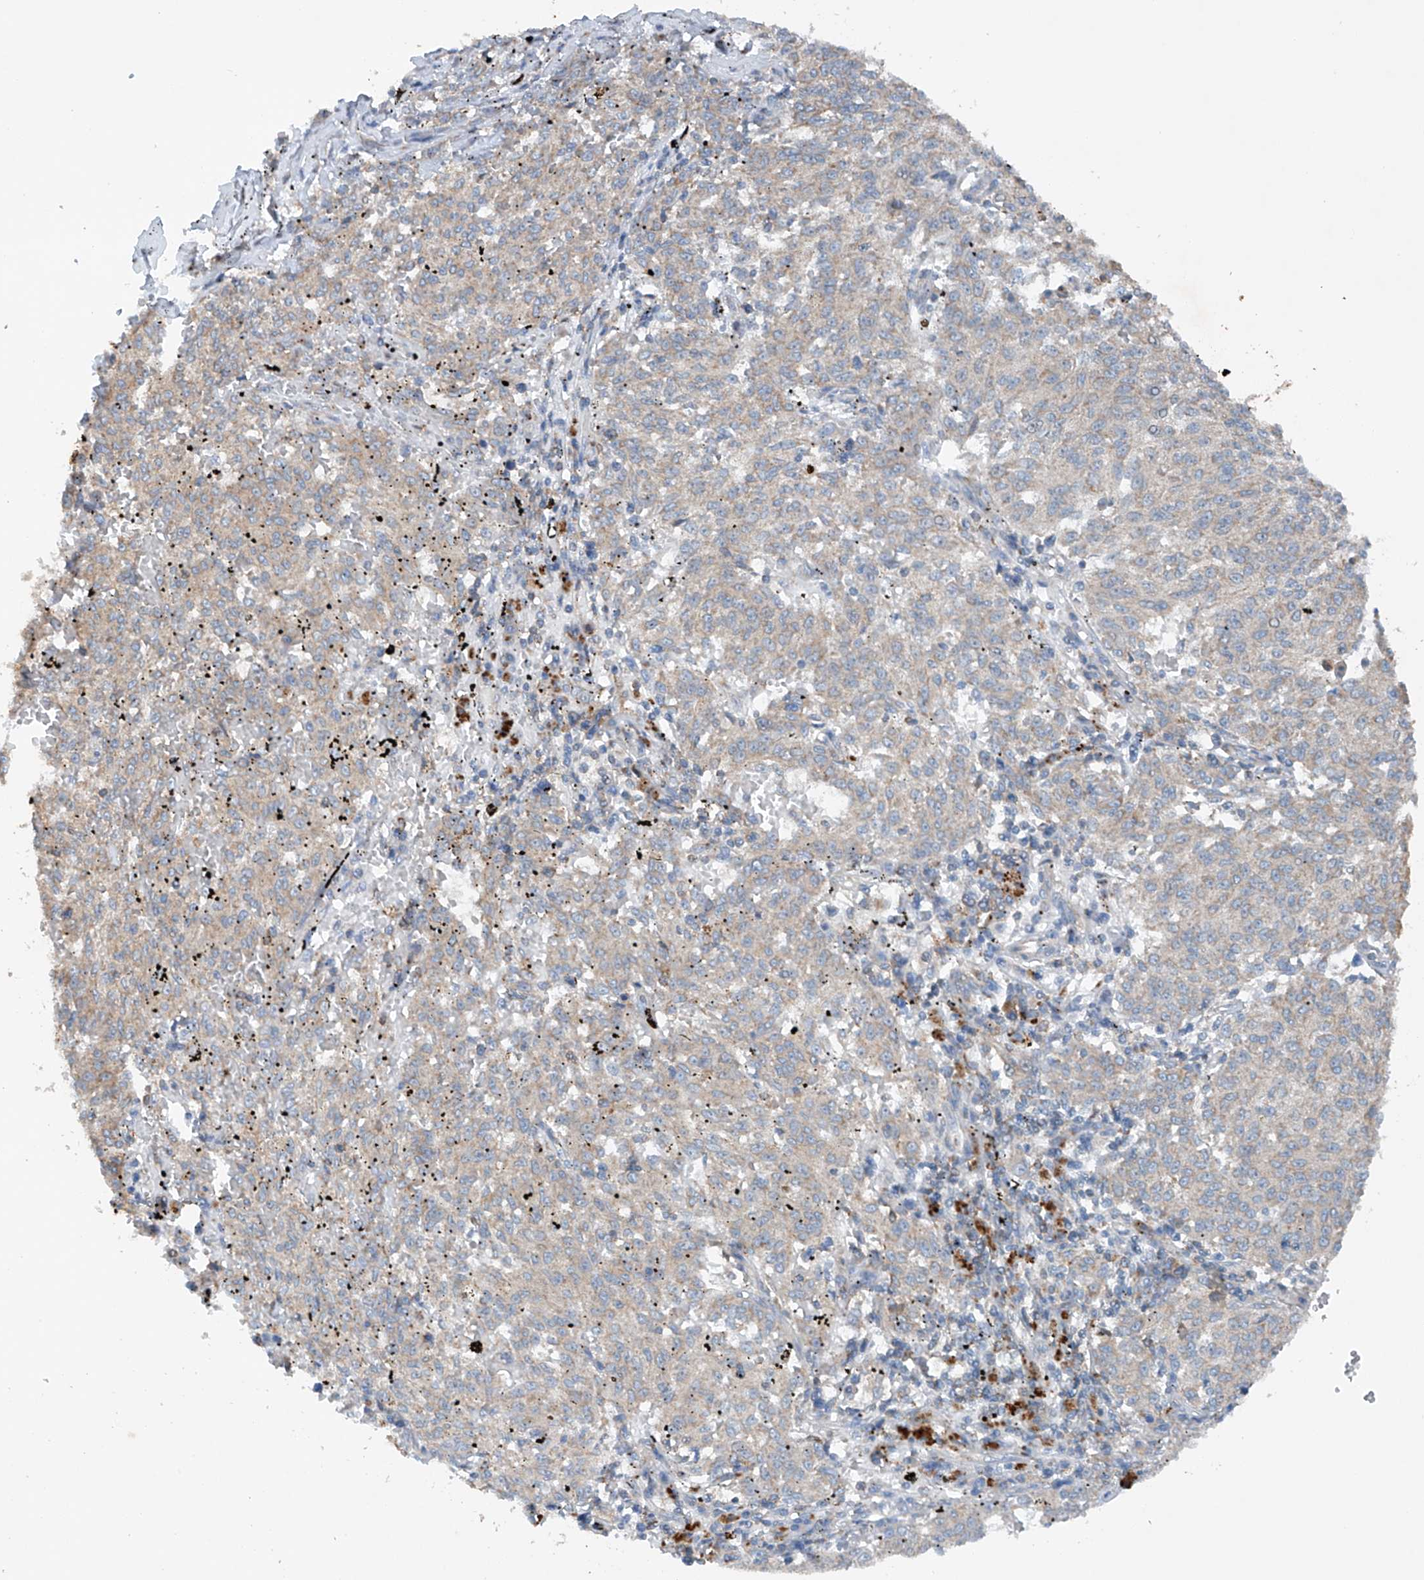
{"staining": {"intensity": "weak", "quantity": "<25%", "location": "cytoplasmic/membranous"}, "tissue": "melanoma", "cell_type": "Tumor cells", "image_type": "cancer", "snomed": [{"axis": "morphology", "description": "Malignant melanoma, NOS"}, {"axis": "topography", "description": "Skin"}], "caption": "Tumor cells show no significant positivity in malignant melanoma.", "gene": "CEP85L", "patient": {"sex": "female", "age": 72}}